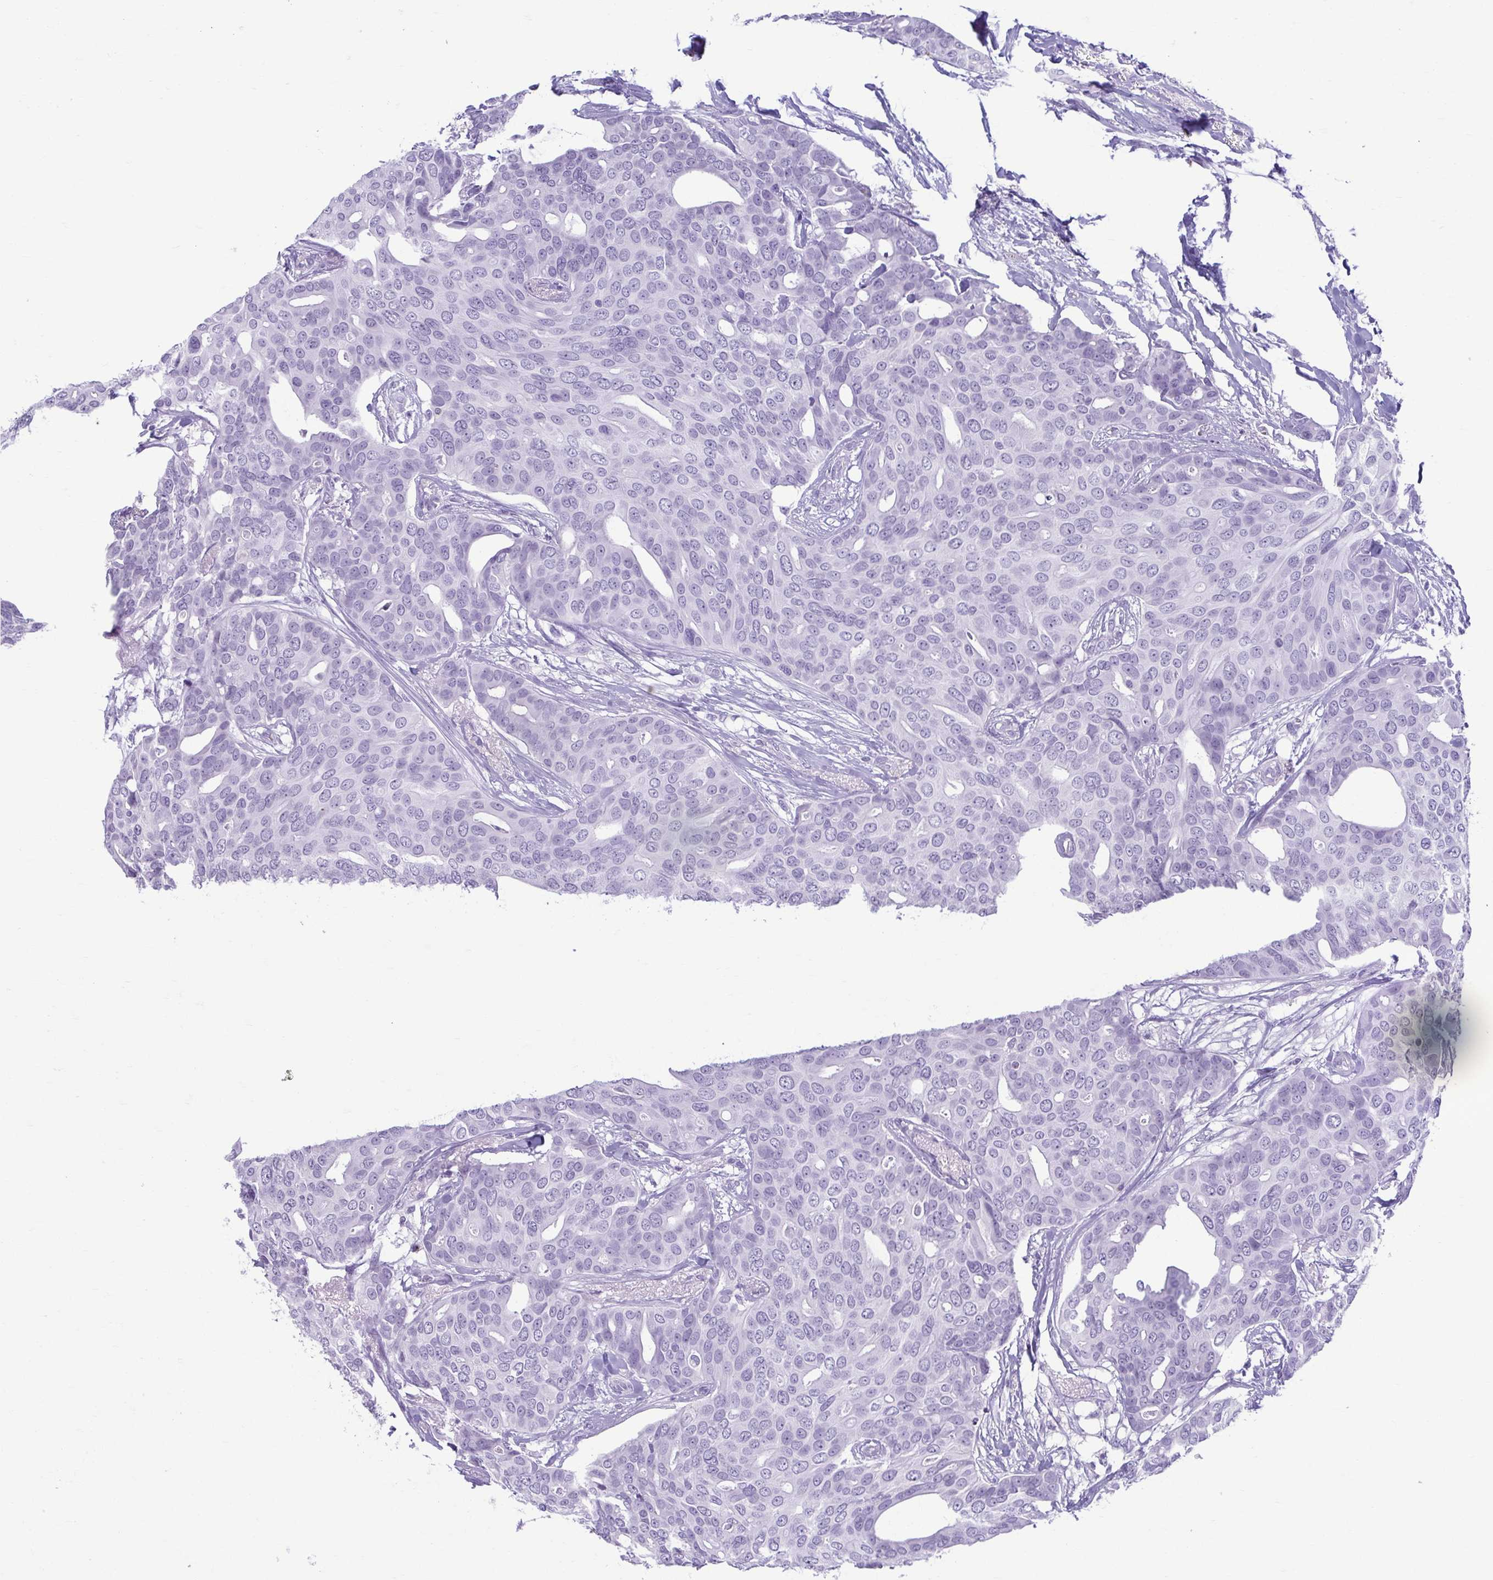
{"staining": {"intensity": "negative", "quantity": "none", "location": "none"}, "tissue": "breast cancer", "cell_type": "Tumor cells", "image_type": "cancer", "snomed": [{"axis": "morphology", "description": "Duct carcinoma"}, {"axis": "topography", "description": "Breast"}], "caption": "This is a image of IHC staining of invasive ductal carcinoma (breast), which shows no expression in tumor cells.", "gene": "TCEAL3", "patient": {"sex": "female", "age": 54}}